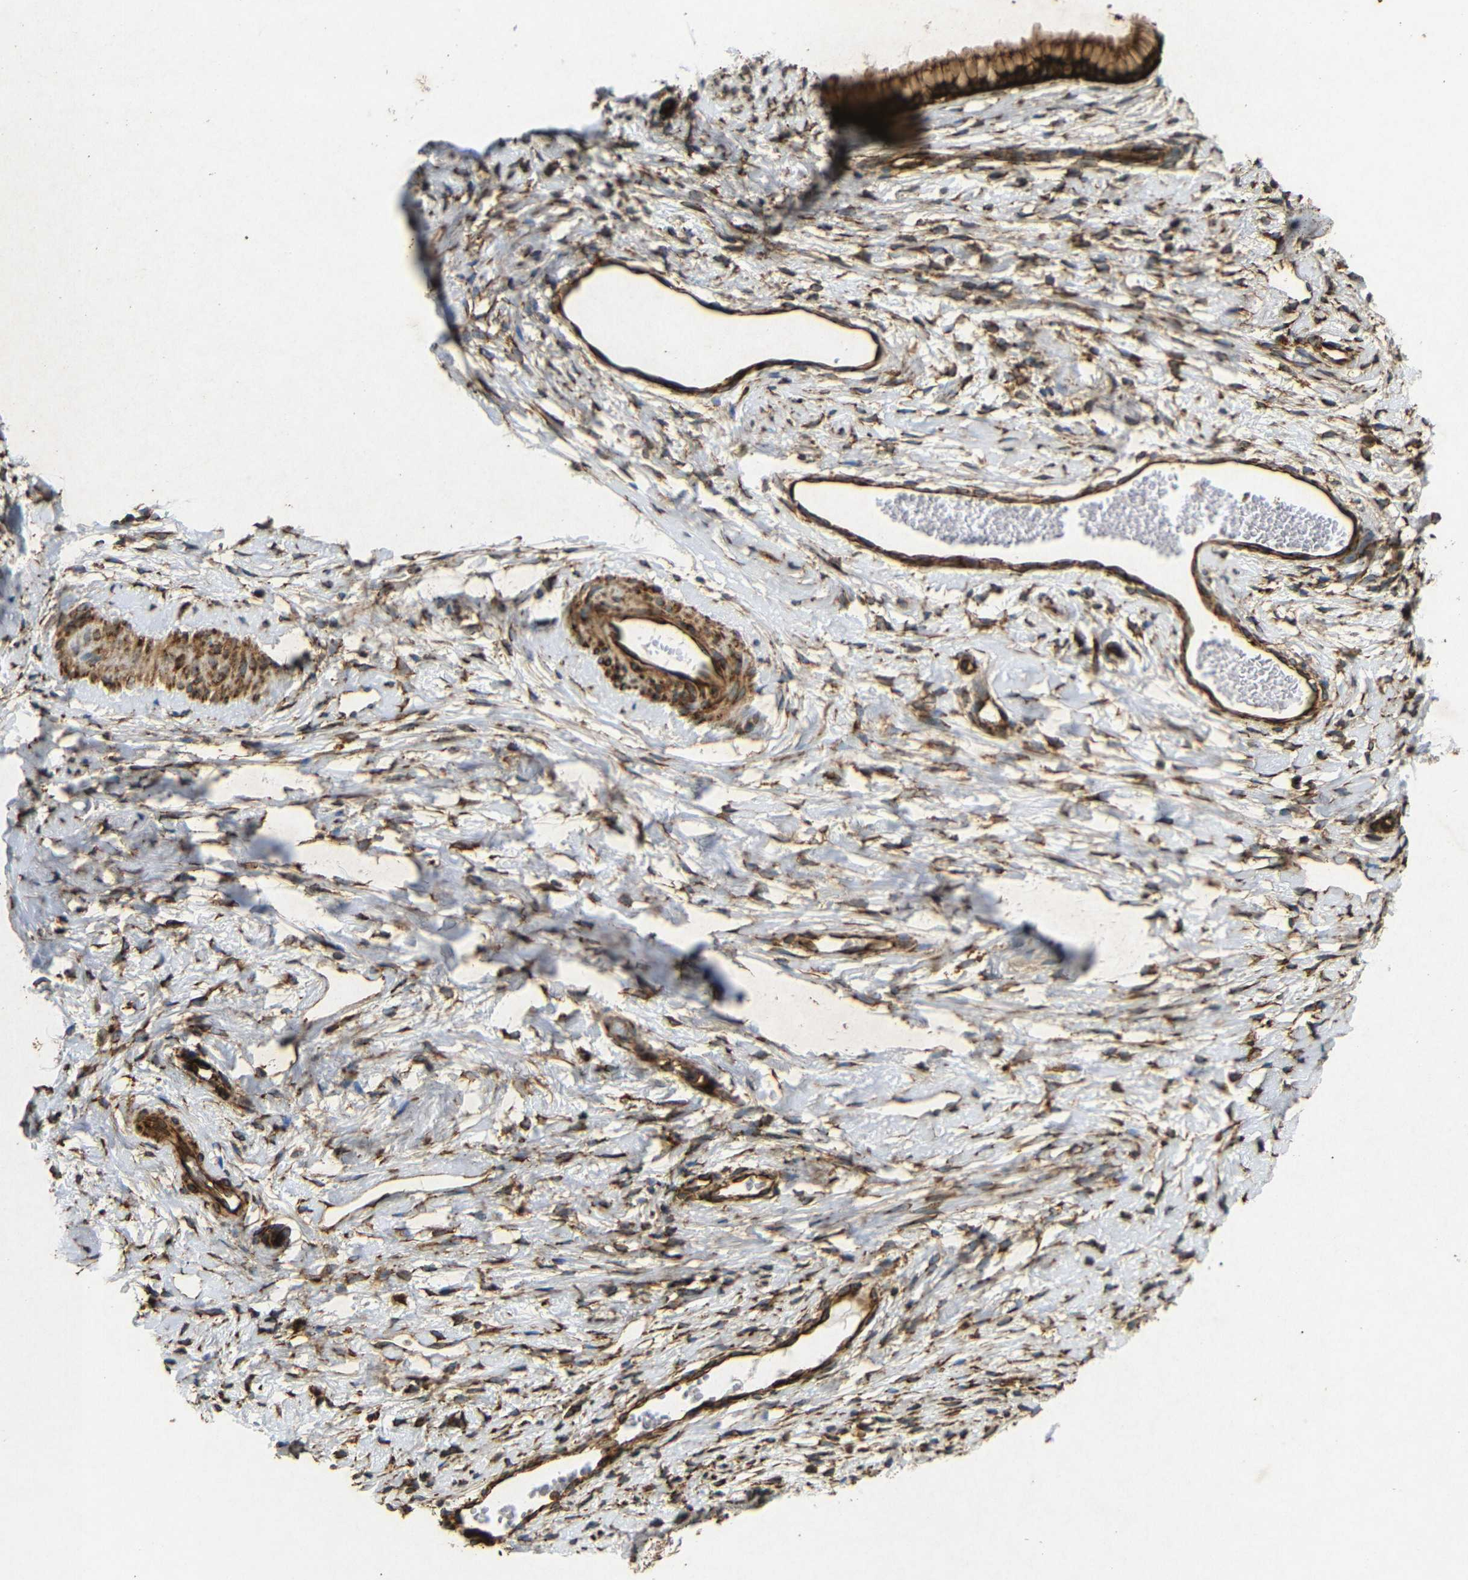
{"staining": {"intensity": "strong", "quantity": ">75%", "location": "cytoplasmic/membranous"}, "tissue": "cervix", "cell_type": "Glandular cells", "image_type": "normal", "snomed": [{"axis": "morphology", "description": "Normal tissue, NOS"}, {"axis": "topography", "description": "Cervix"}], "caption": "Protein staining of unremarkable cervix exhibits strong cytoplasmic/membranous positivity in about >75% of glandular cells.", "gene": "BTF3", "patient": {"sex": "female", "age": 65}}